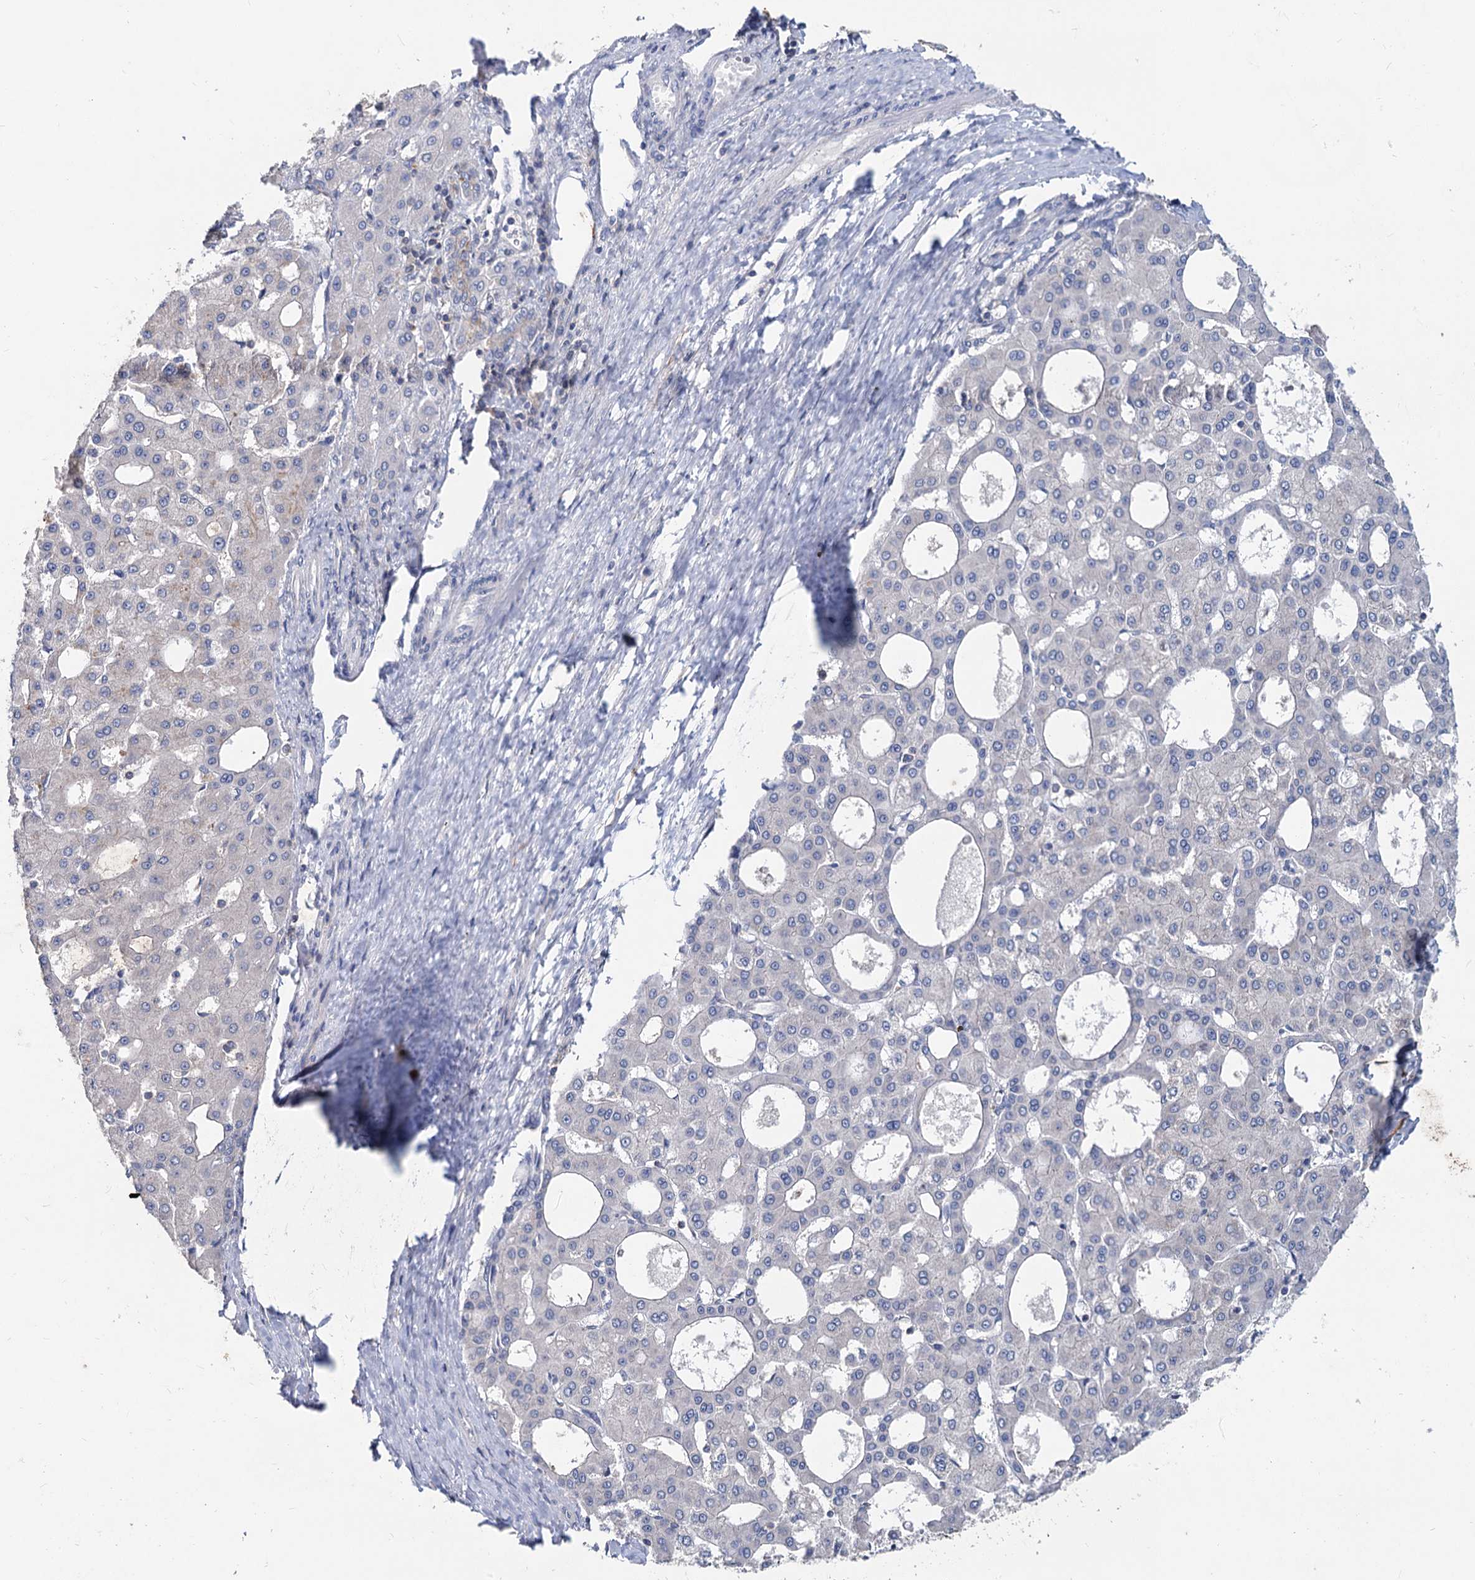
{"staining": {"intensity": "negative", "quantity": "none", "location": "none"}, "tissue": "liver cancer", "cell_type": "Tumor cells", "image_type": "cancer", "snomed": [{"axis": "morphology", "description": "Carcinoma, Hepatocellular, NOS"}, {"axis": "topography", "description": "Liver"}], "caption": "An IHC photomicrograph of liver cancer is shown. There is no staining in tumor cells of liver cancer.", "gene": "LRCH4", "patient": {"sex": "male", "age": 47}}